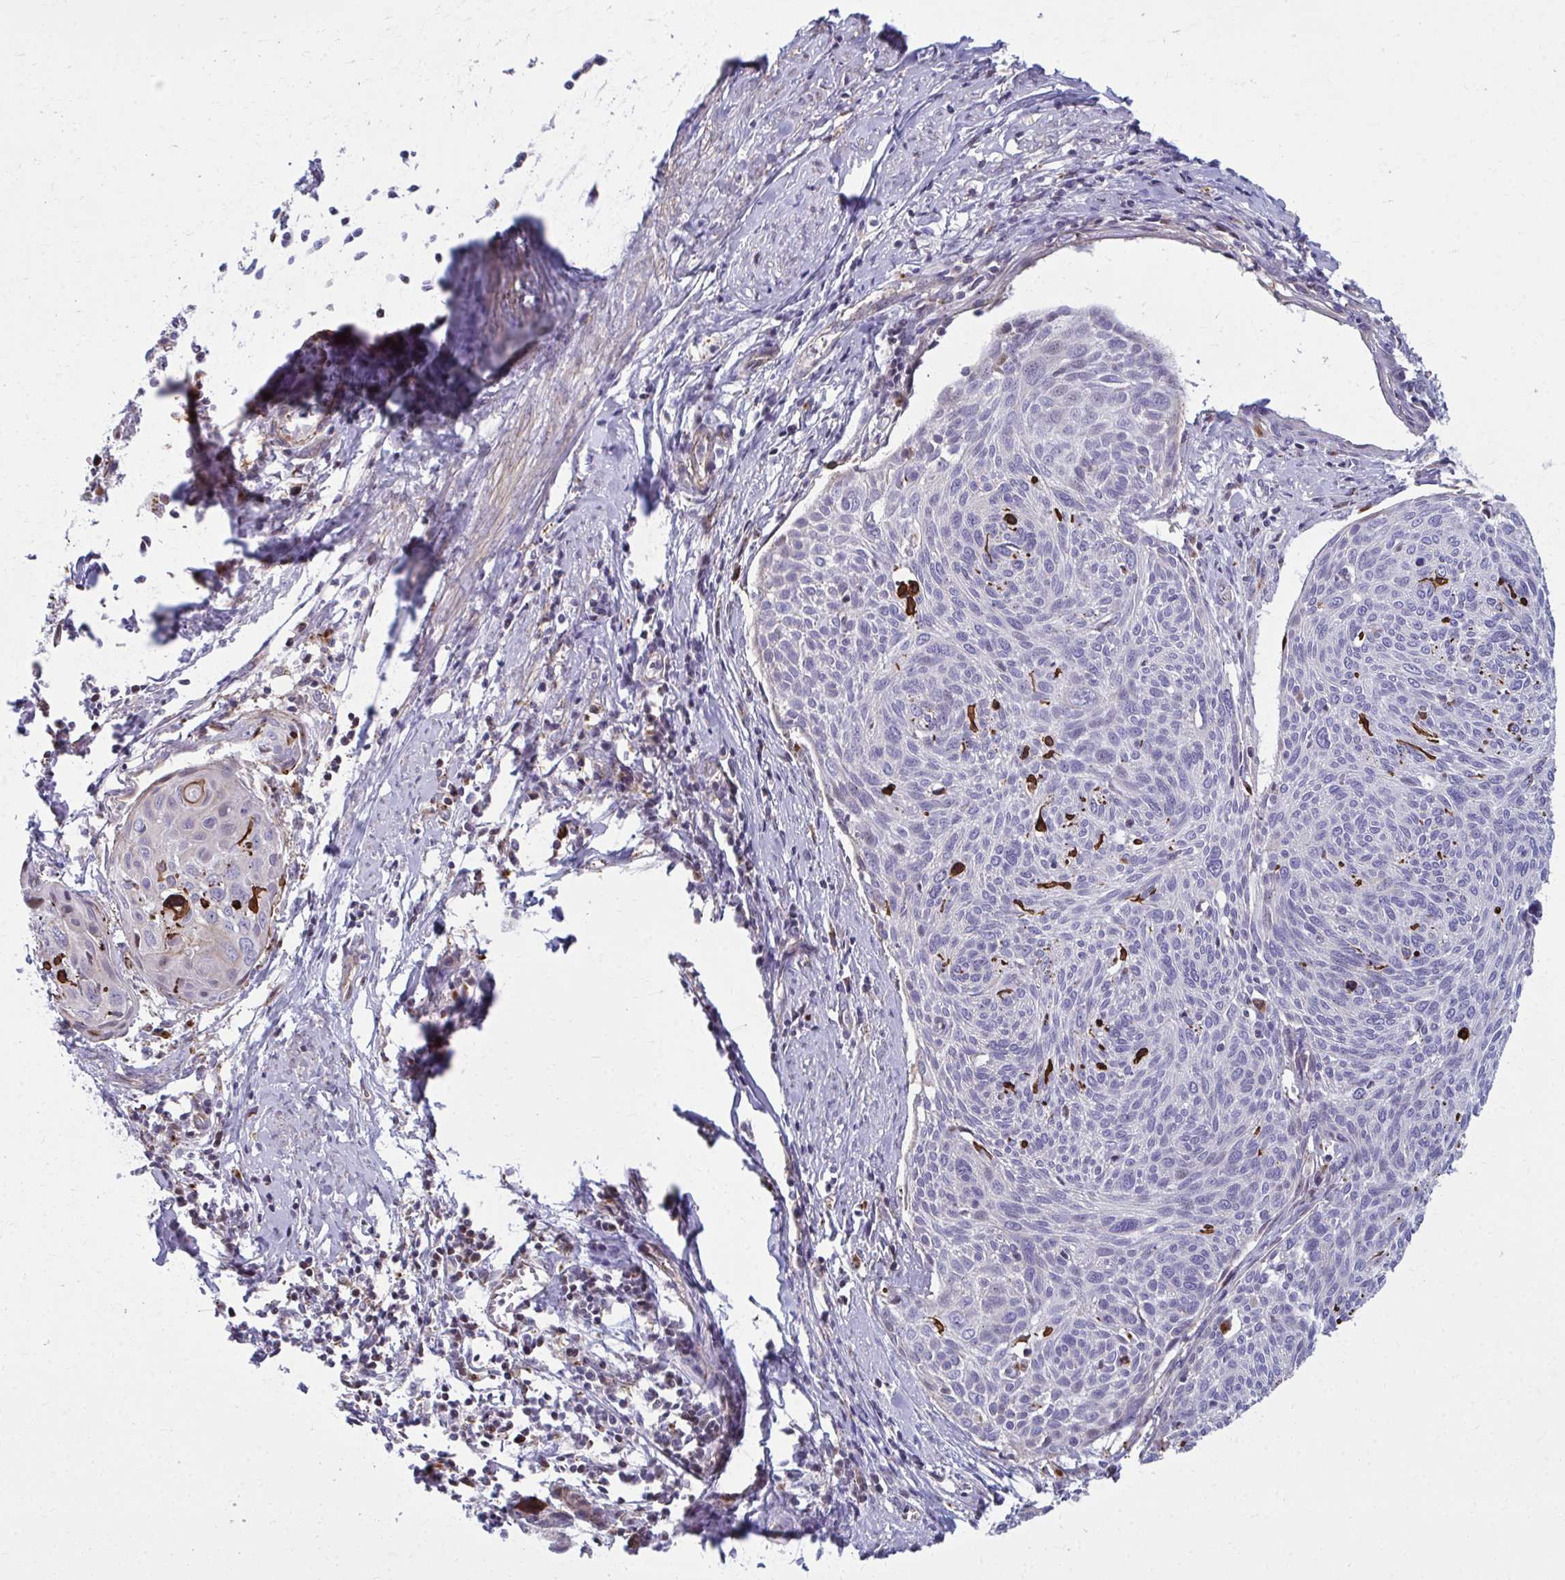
{"staining": {"intensity": "negative", "quantity": "none", "location": "none"}, "tissue": "cervical cancer", "cell_type": "Tumor cells", "image_type": "cancer", "snomed": [{"axis": "morphology", "description": "Squamous cell carcinoma, NOS"}, {"axis": "topography", "description": "Cervix"}], "caption": "Immunohistochemistry of human cervical cancer (squamous cell carcinoma) displays no expression in tumor cells.", "gene": "LRRC4B", "patient": {"sex": "female", "age": 49}}